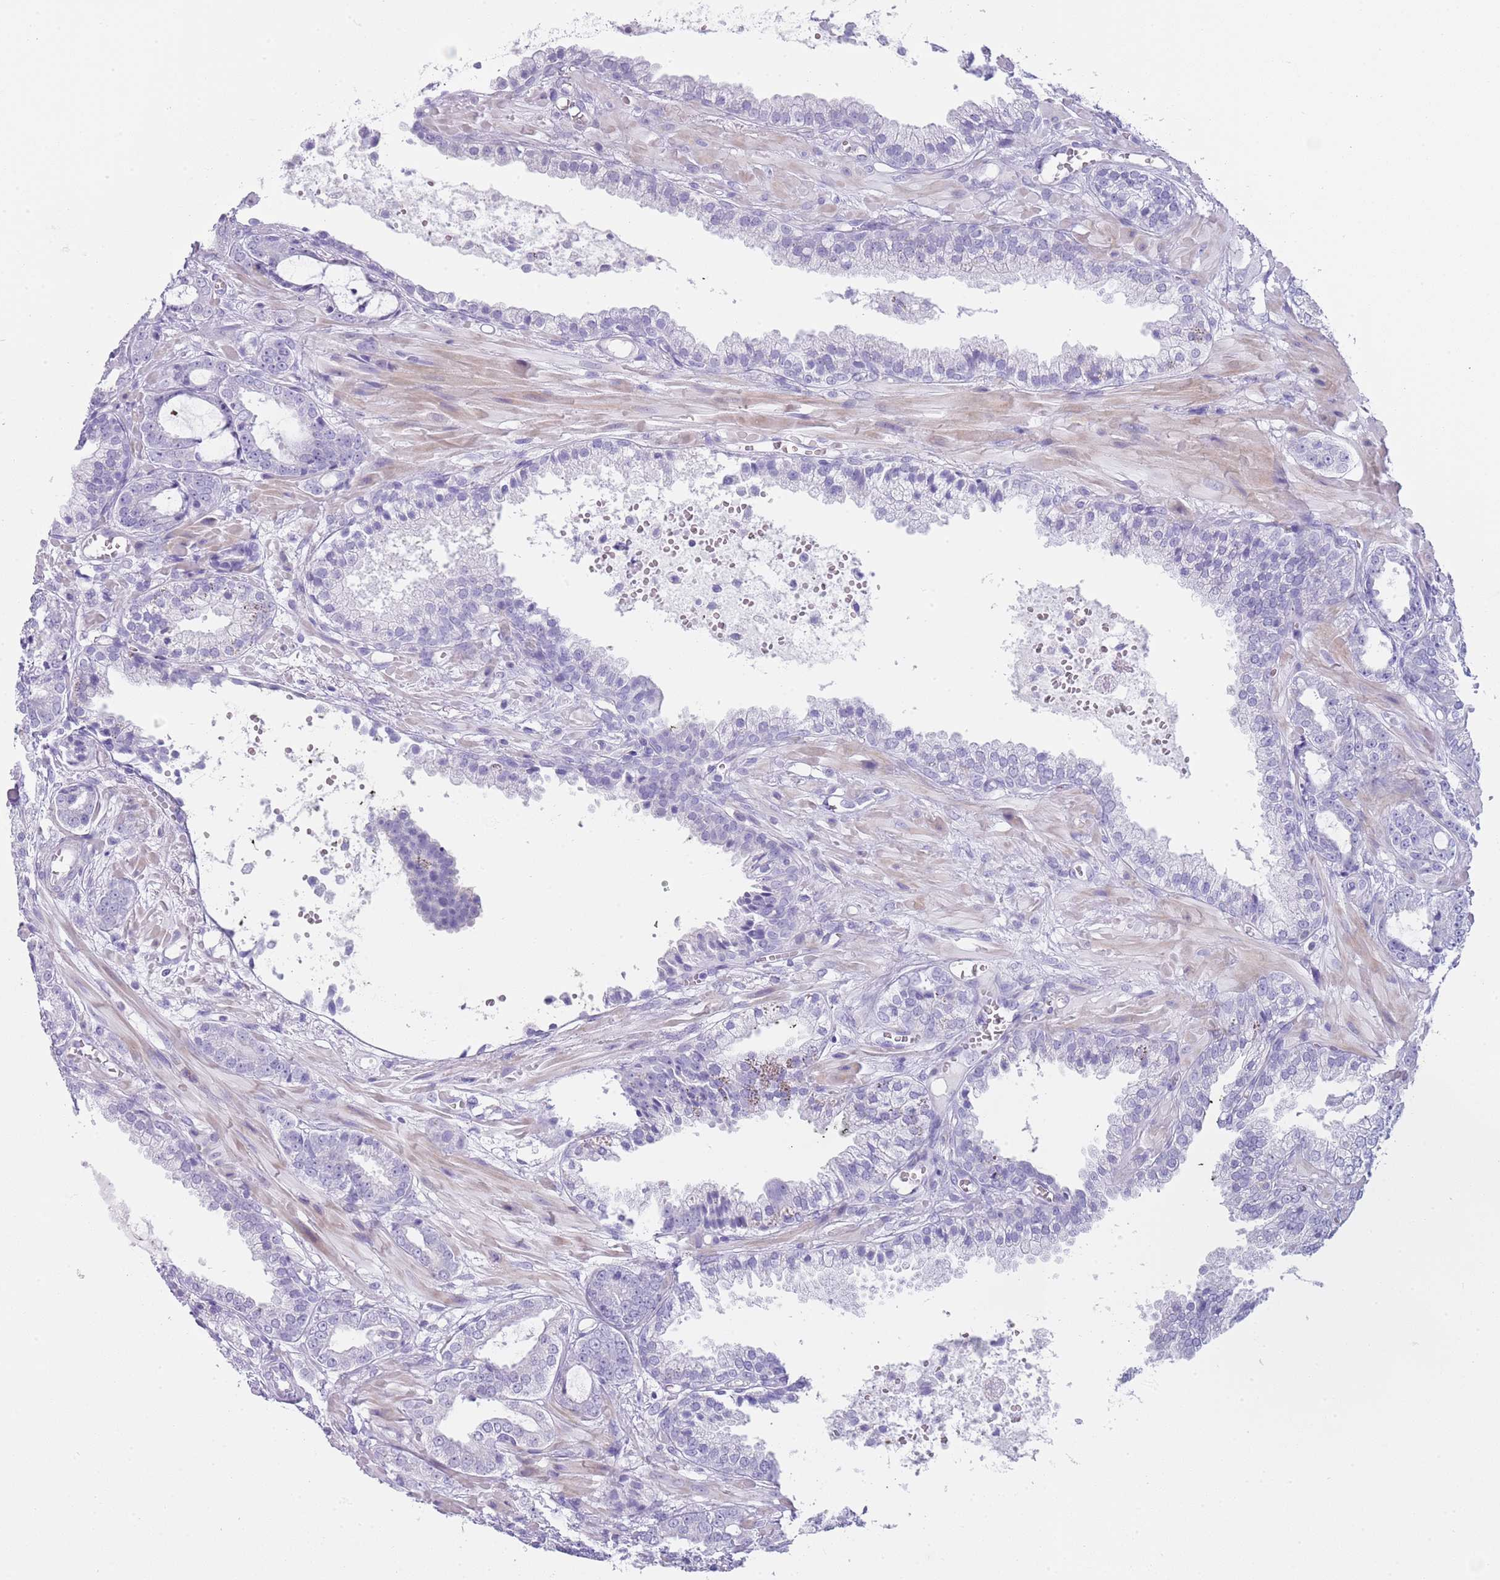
{"staining": {"intensity": "negative", "quantity": "none", "location": "none"}, "tissue": "prostate cancer", "cell_type": "Tumor cells", "image_type": "cancer", "snomed": [{"axis": "morphology", "description": "Adenocarcinoma, High grade"}, {"axis": "topography", "description": "Prostate"}], "caption": "Protein analysis of prostate adenocarcinoma (high-grade) shows no significant expression in tumor cells.", "gene": "NBPF20", "patient": {"sex": "male", "age": 71}}